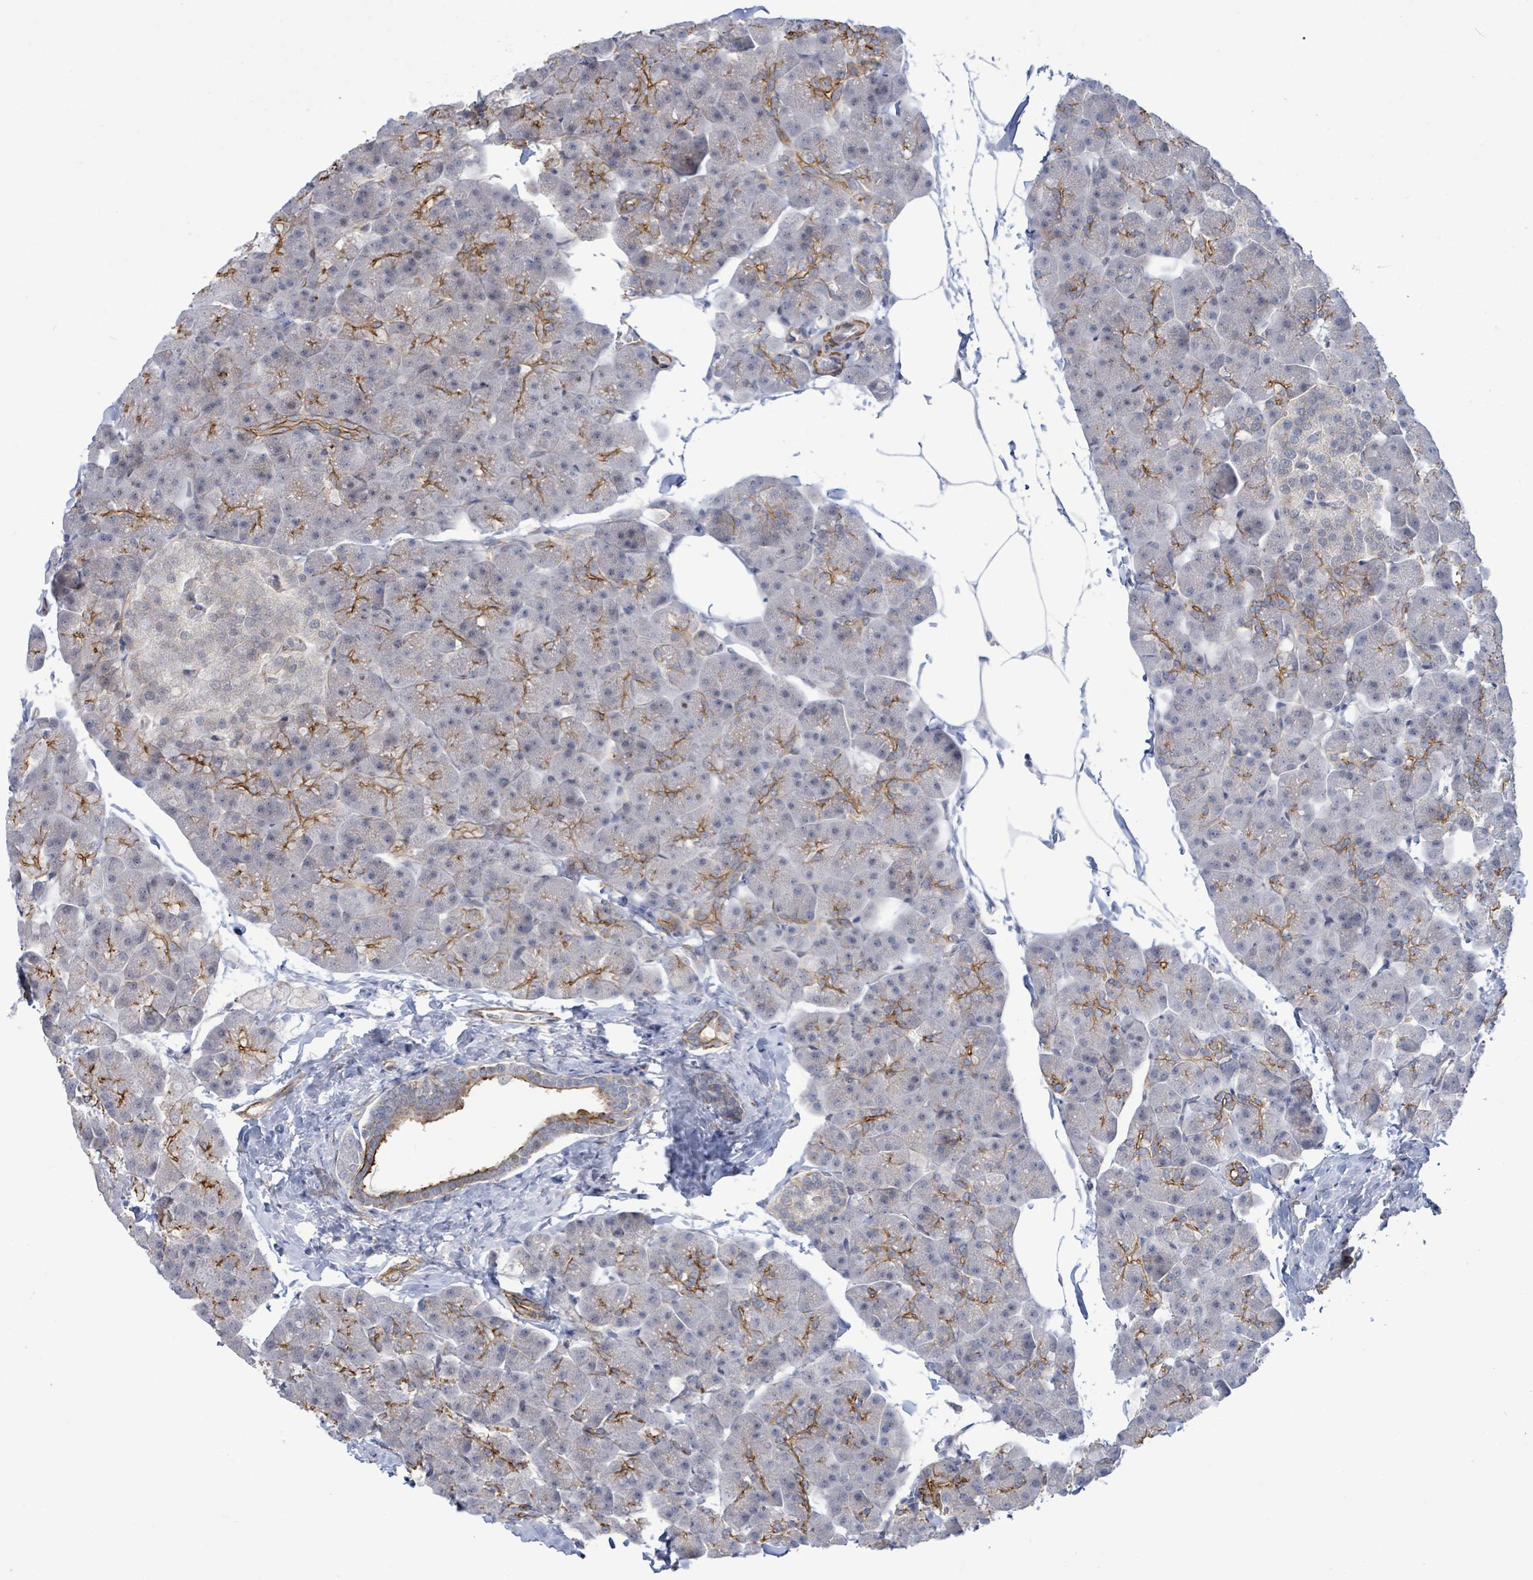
{"staining": {"intensity": "moderate", "quantity": "<25%", "location": "cytoplasmic/membranous"}, "tissue": "pancreas", "cell_type": "Exocrine glandular cells", "image_type": "normal", "snomed": [{"axis": "morphology", "description": "Normal tissue, NOS"}, {"axis": "topography", "description": "Pancreas"}], "caption": "IHC photomicrograph of unremarkable pancreas: human pancreas stained using immunohistochemistry (IHC) reveals low levels of moderate protein expression localized specifically in the cytoplasmic/membranous of exocrine glandular cells, appearing as a cytoplasmic/membranous brown color.", "gene": "DMRTC1B", "patient": {"sex": "male", "age": 35}}